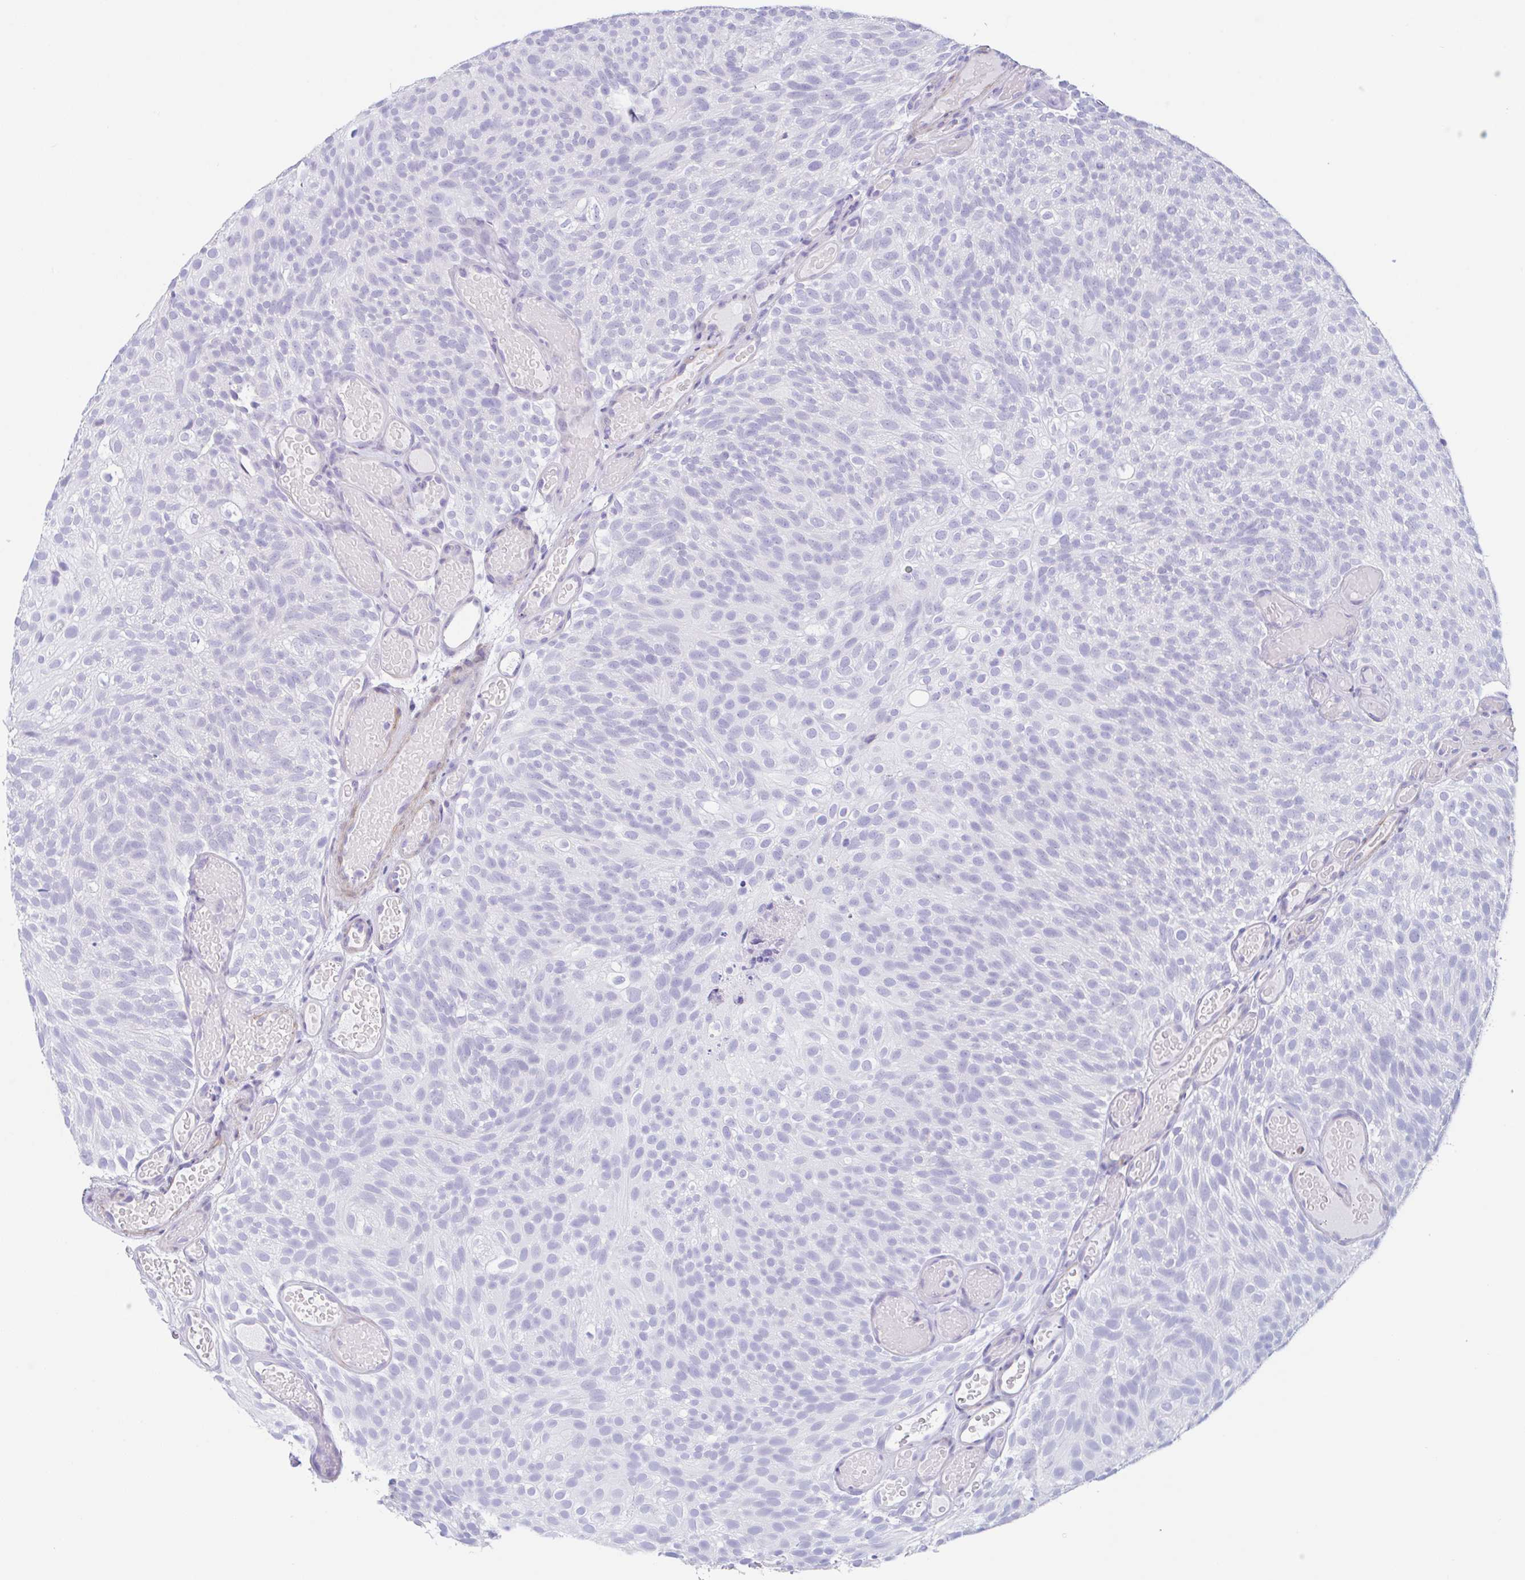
{"staining": {"intensity": "negative", "quantity": "none", "location": "none"}, "tissue": "urothelial cancer", "cell_type": "Tumor cells", "image_type": "cancer", "snomed": [{"axis": "morphology", "description": "Urothelial carcinoma, Low grade"}, {"axis": "topography", "description": "Urinary bladder"}], "caption": "DAB (3,3'-diaminobenzidine) immunohistochemical staining of human urothelial cancer reveals no significant staining in tumor cells.", "gene": "TAS2R41", "patient": {"sex": "male", "age": 78}}